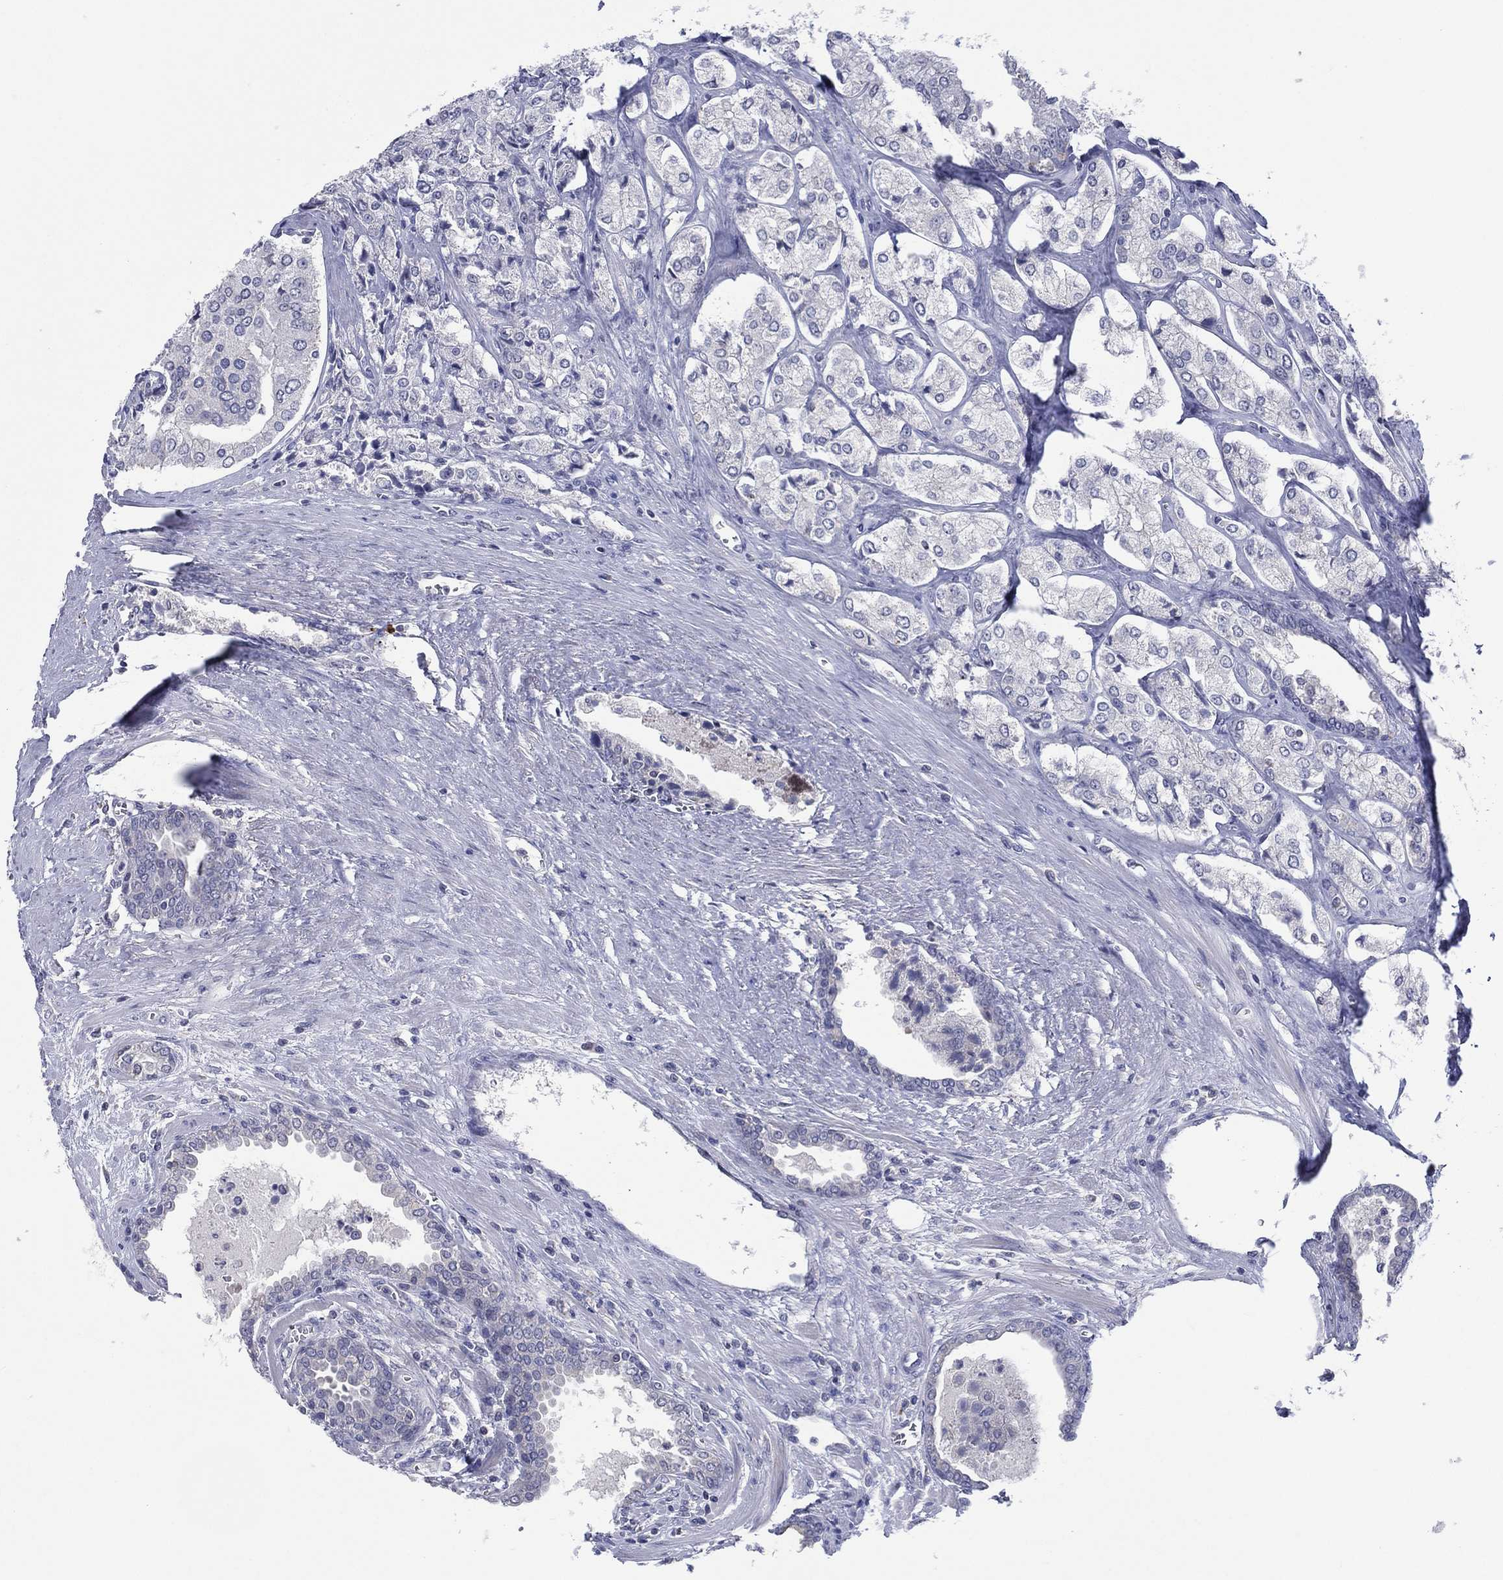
{"staining": {"intensity": "negative", "quantity": "none", "location": "none"}, "tissue": "prostate cancer", "cell_type": "Tumor cells", "image_type": "cancer", "snomed": [{"axis": "morphology", "description": "Adenocarcinoma, NOS"}, {"axis": "topography", "description": "Prostate and seminal vesicle, NOS"}, {"axis": "topography", "description": "Prostate"}], "caption": "Immunohistochemistry histopathology image of neoplastic tissue: prostate cancer stained with DAB reveals no significant protein positivity in tumor cells.", "gene": "TRIM31", "patient": {"sex": "male", "age": 67}}